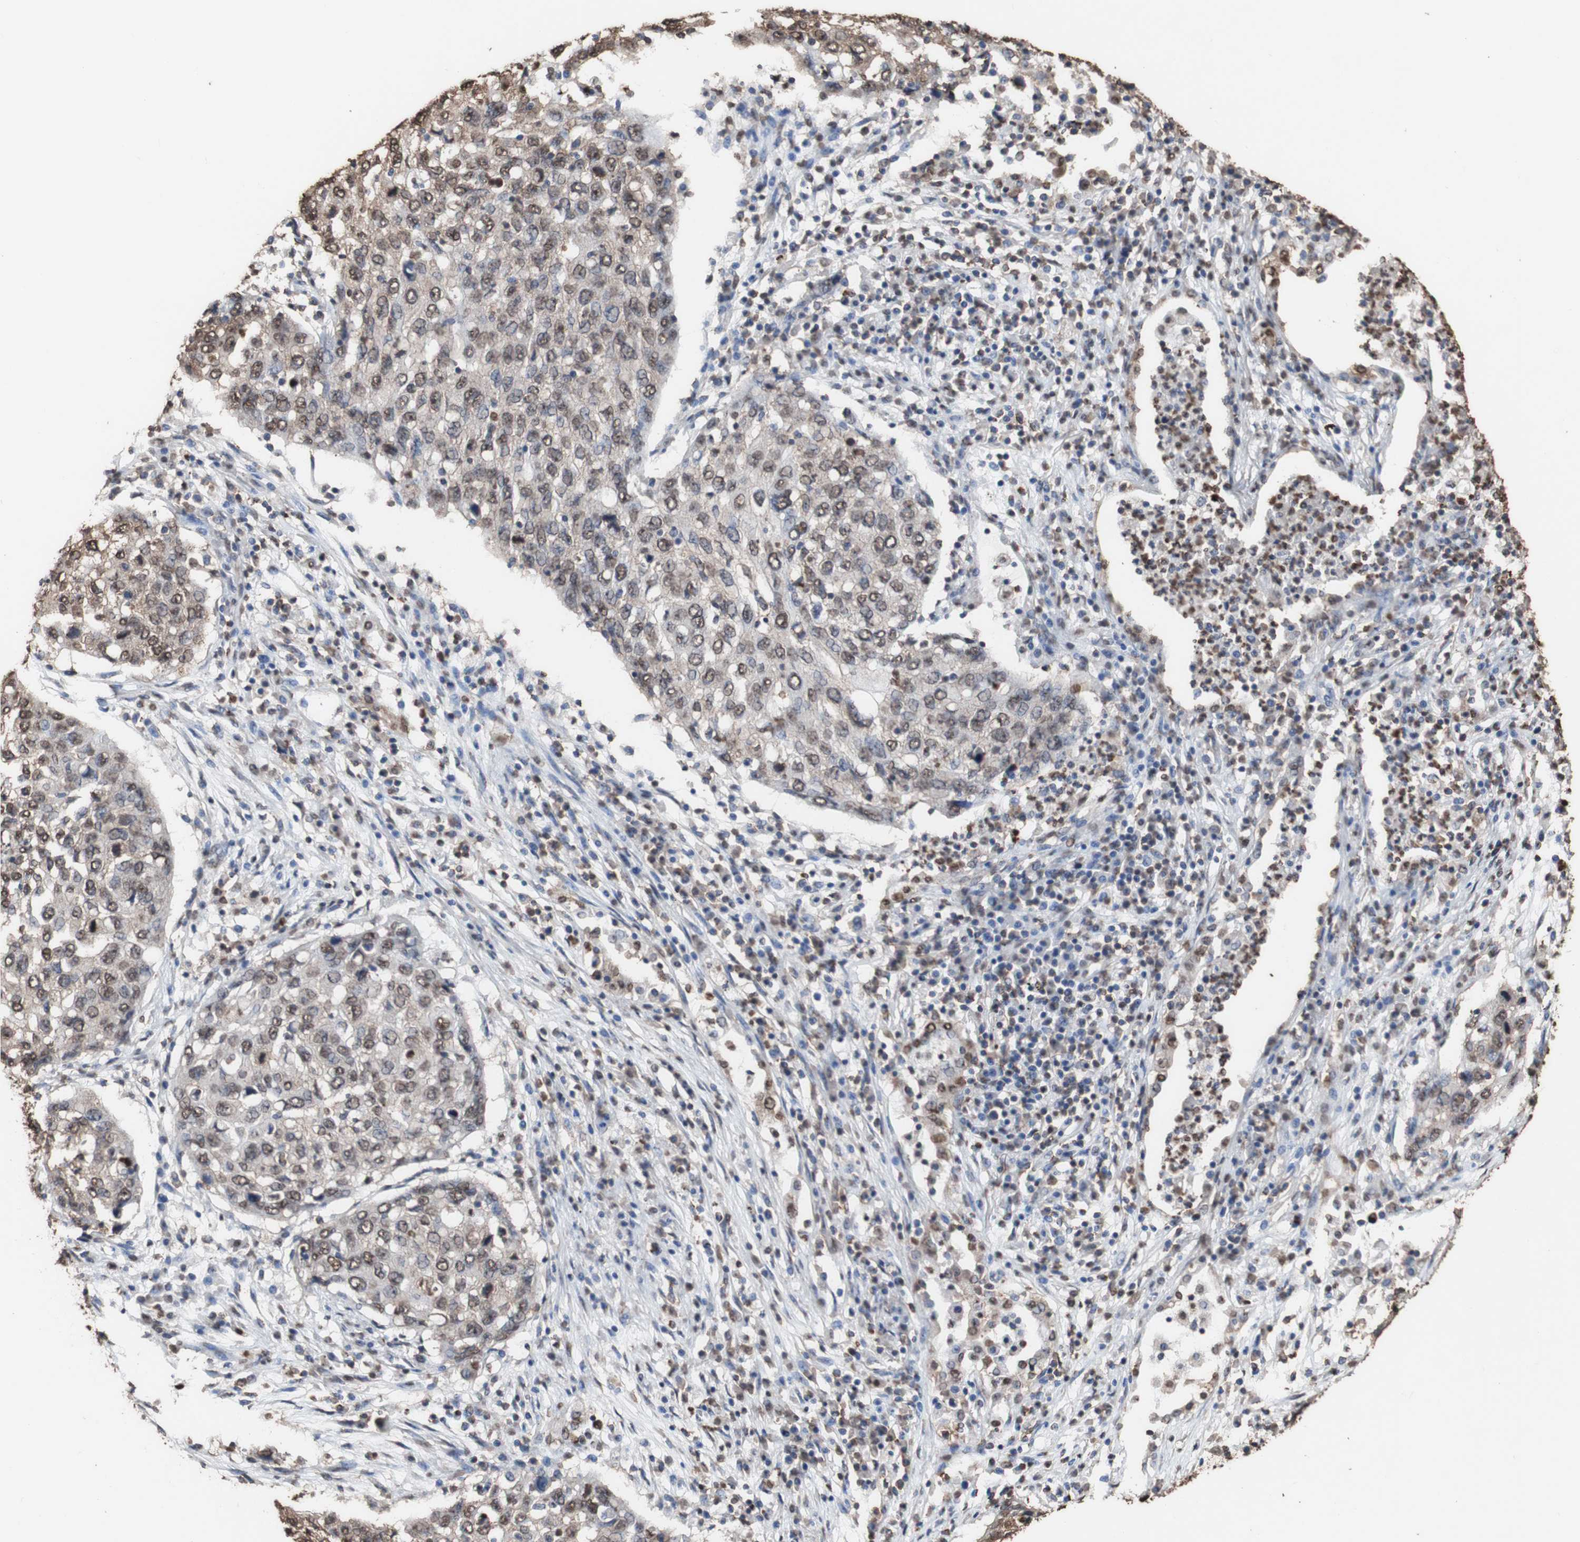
{"staining": {"intensity": "moderate", "quantity": ">75%", "location": "cytoplasmic/membranous,nuclear"}, "tissue": "lung cancer", "cell_type": "Tumor cells", "image_type": "cancer", "snomed": [{"axis": "morphology", "description": "Squamous cell carcinoma, NOS"}, {"axis": "topography", "description": "Lung"}], "caption": "A brown stain shows moderate cytoplasmic/membranous and nuclear staining of a protein in lung squamous cell carcinoma tumor cells.", "gene": "PIDD1", "patient": {"sex": "female", "age": 63}}